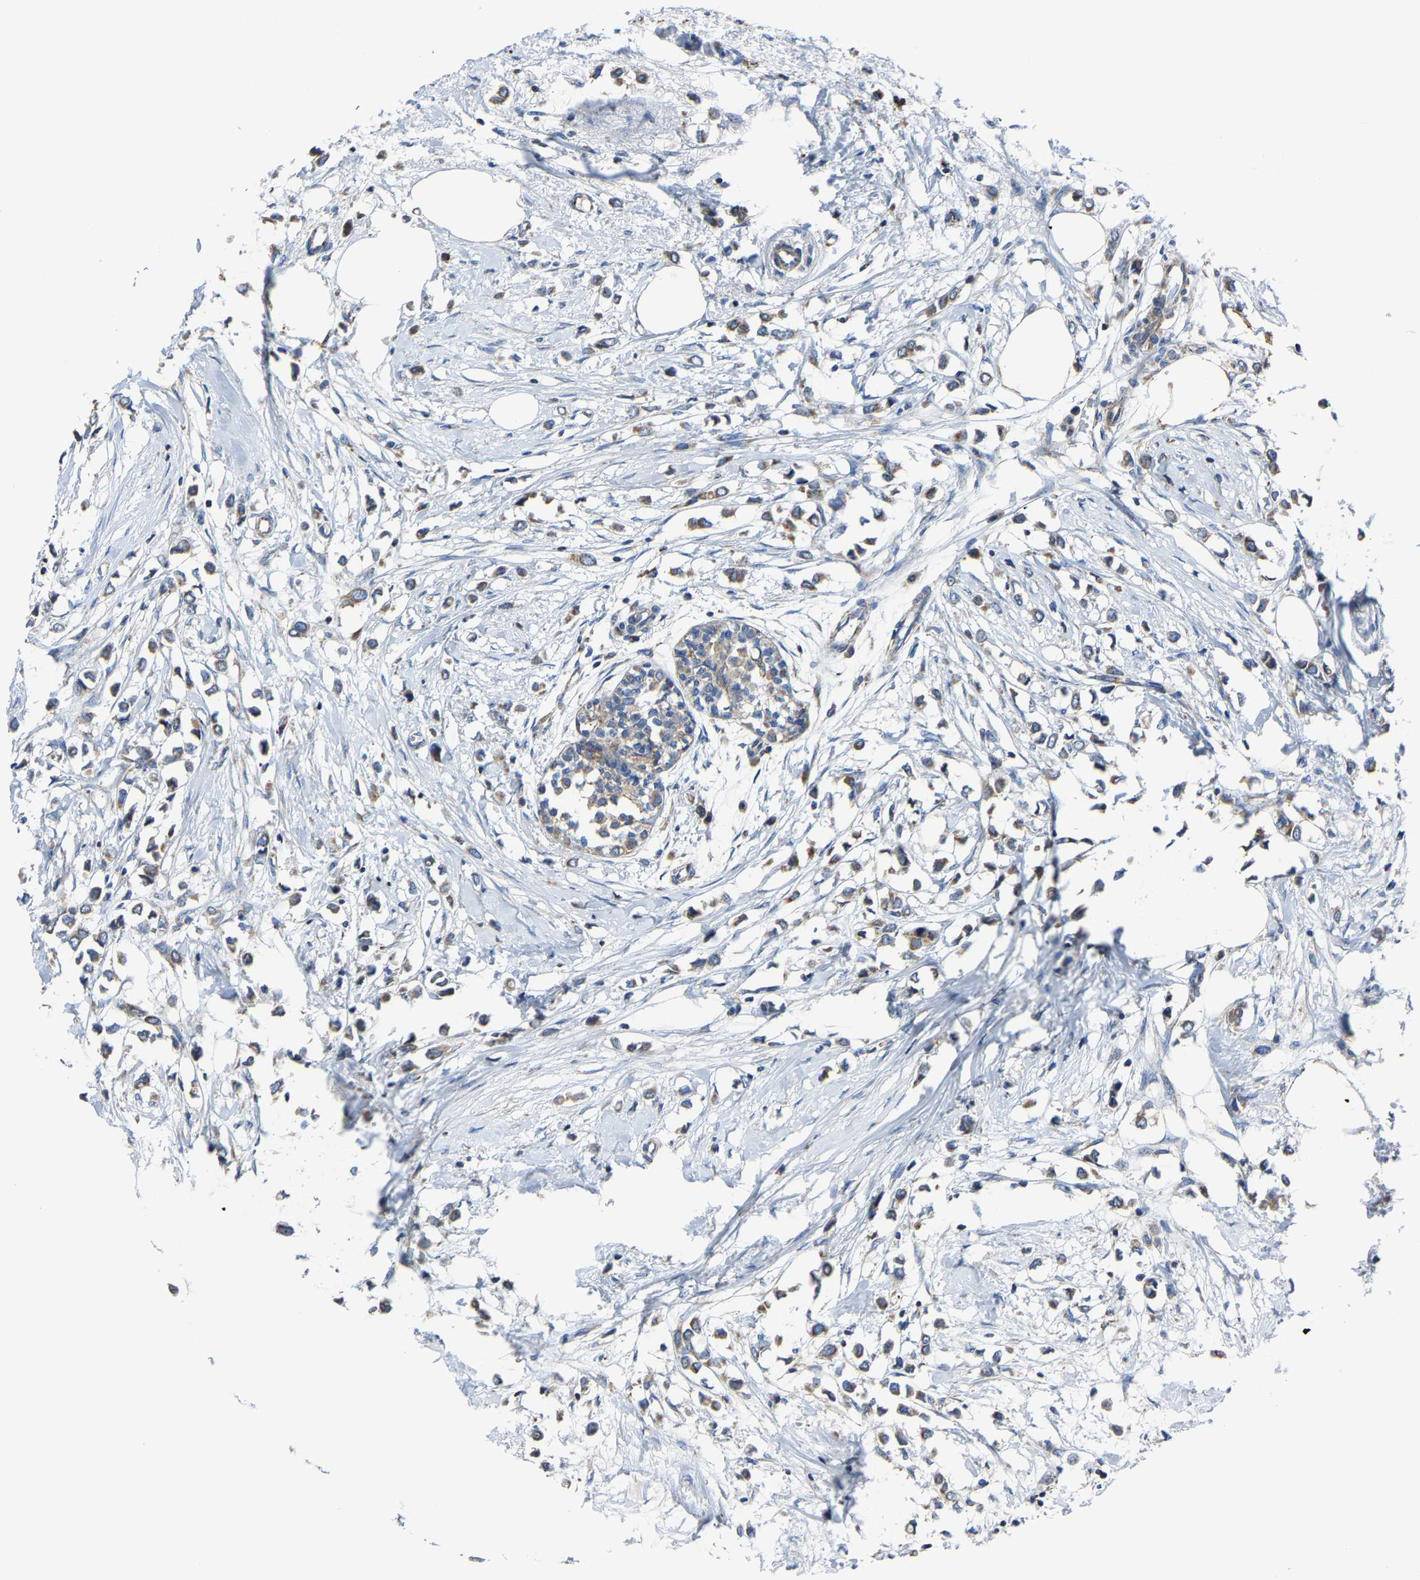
{"staining": {"intensity": "moderate", "quantity": ">75%", "location": "cytoplasmic/membranous"}, "tissue": "breast cancer", "cell_type": "Tumor cells", "image_type": "cancer", "snomed": [{"axis": "morphology", "description": "Lobular carcinoma"}, {"axis": "topography", "description": "Breast"}], "caption": "Human breast cancer (lobular carcinoma) stained for a protein (brown) reveals moderate cytoplasmic/membranous positive positivity in about >75% of tumor cells.", "gene": "AGK", "patient": {"sex": "female", "age": 51}}